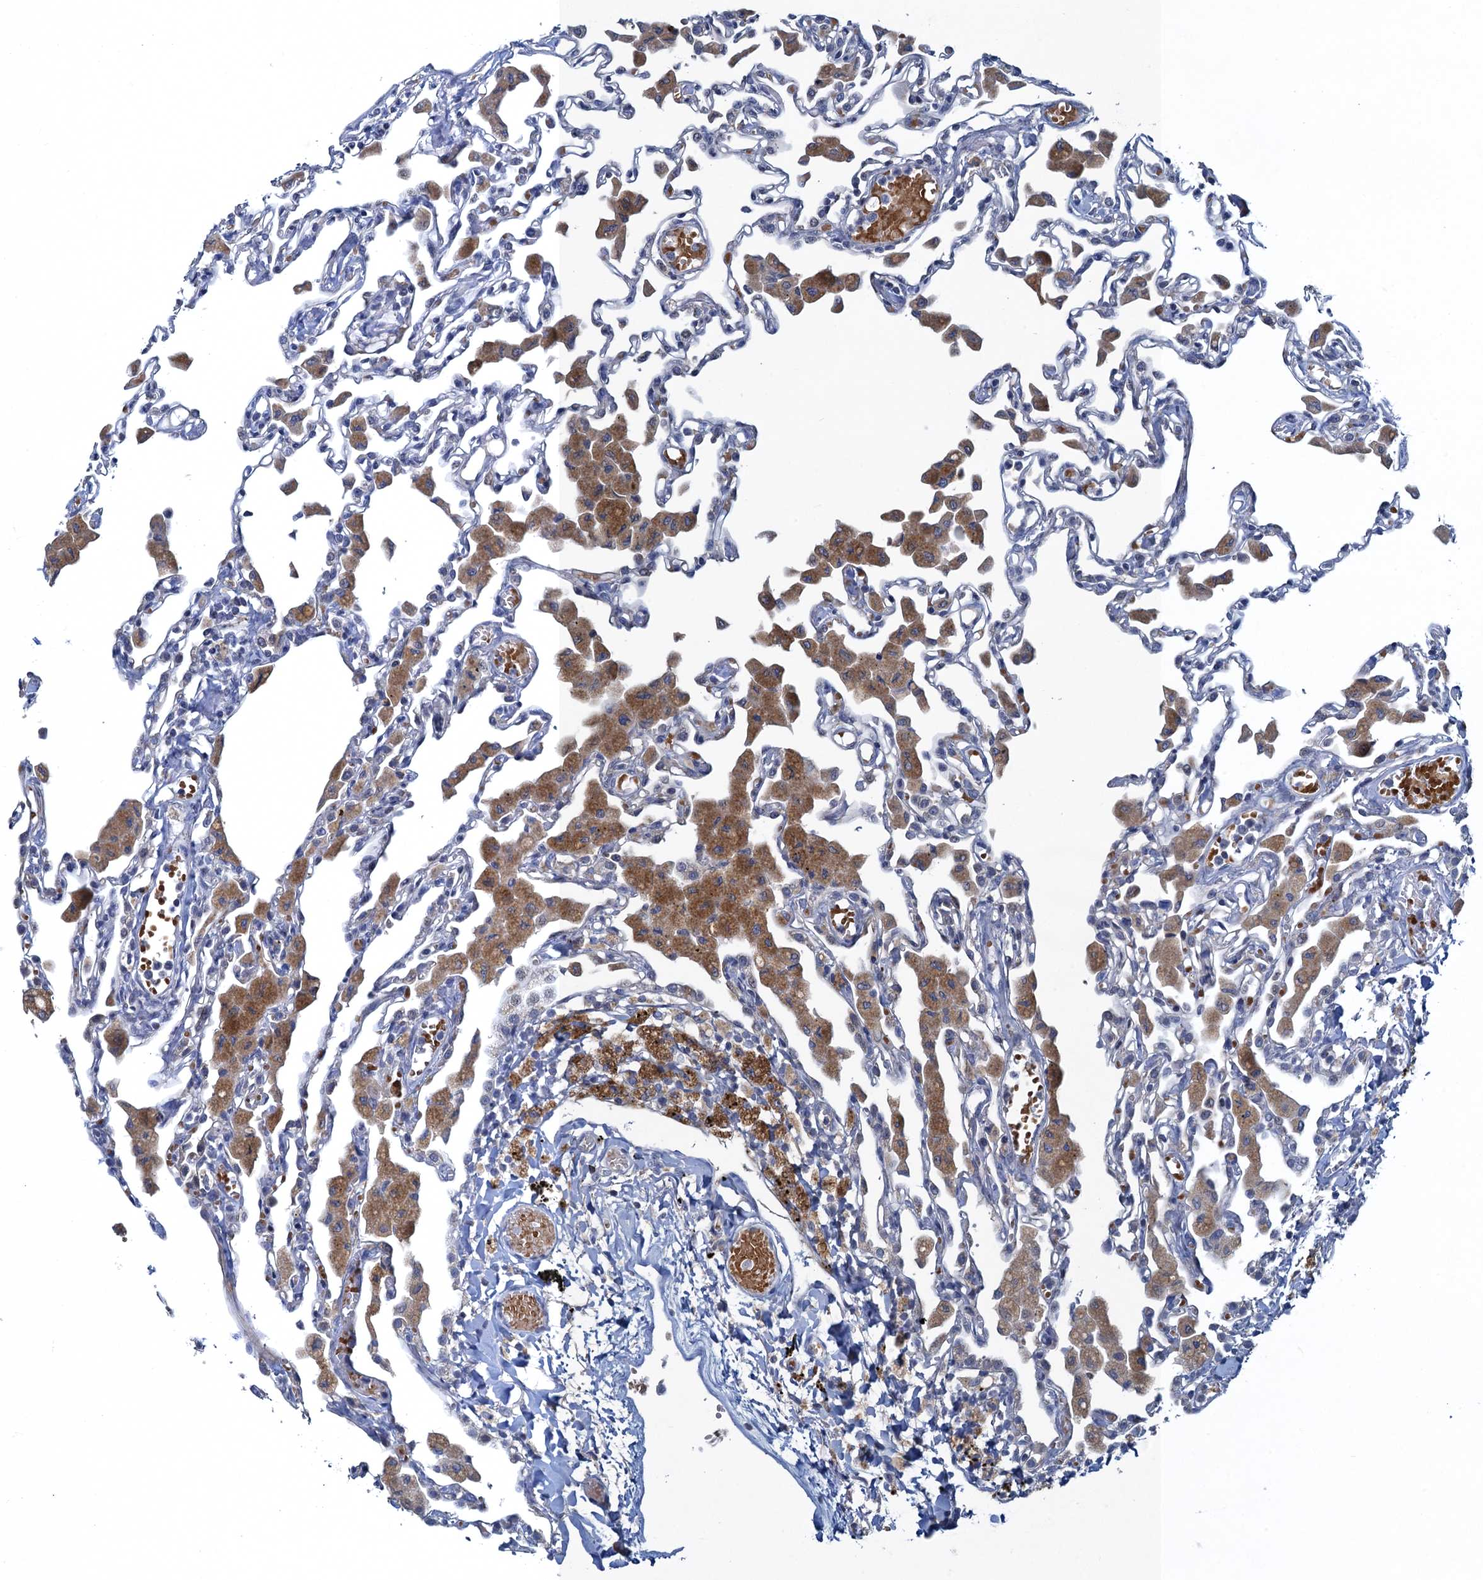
{"staining": {"intensity": "negative", "quantity": "none", "location": "none"}, "tissue": "lung", "cell_type": "Alveolar cells", "image_type": "normal", "snomed": [{"axis": "morphology", "description": "Normal tissue, NOS"}, {"axis": "topography", "description": "Bronchus"}, {"axis": "topography", "description": "Lung"}], "caption": "Protein analysis of unremarkable lung reveals no significant staining in alveolar cells. Nuclei are stained in blue.", "gene": "ATOSA", "patient": {"sex": "female", "age": 49}}